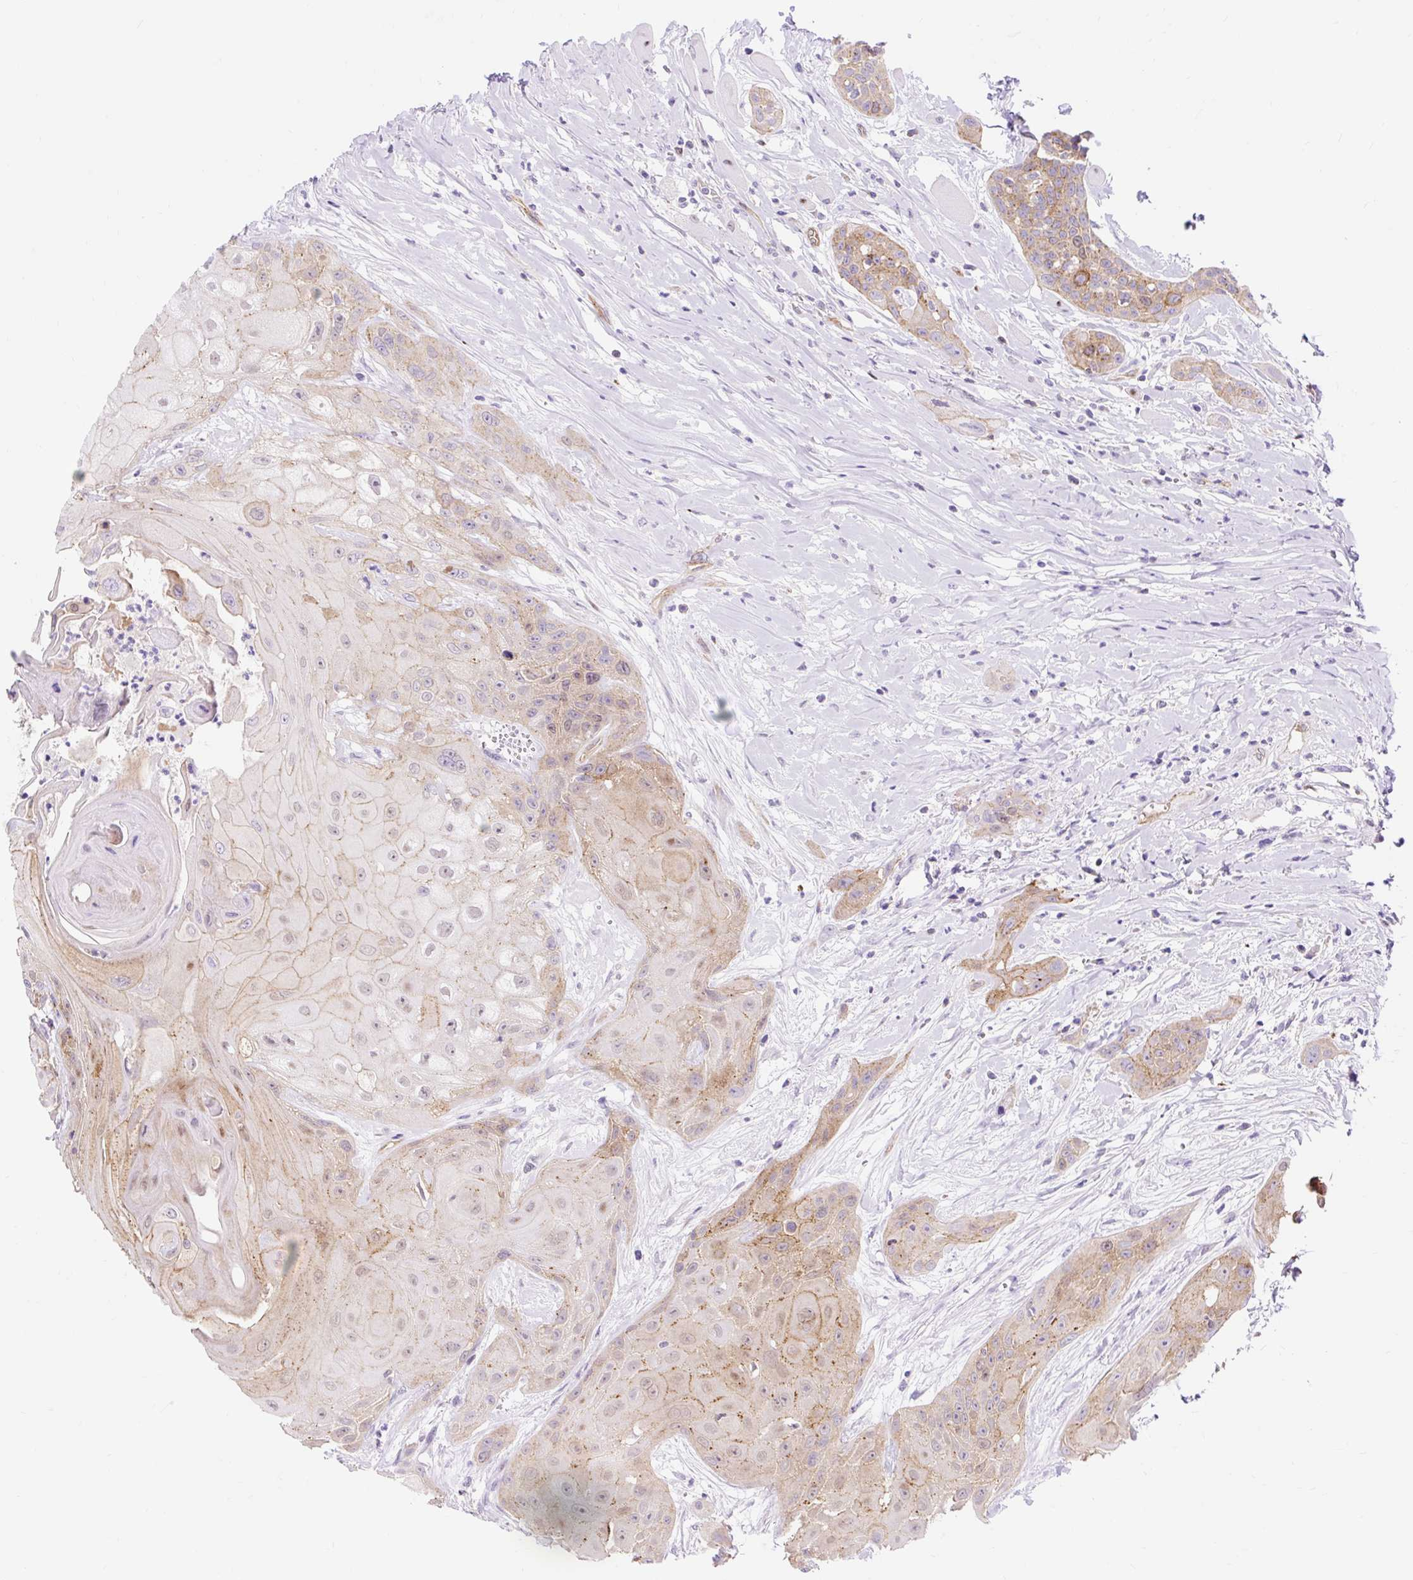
{"staining": {"intensity": "moderate", "quantity": "25%-75%", "location": "cytoplasmic/membranous"}, "tissue": "head and neck cancer", "cell_type": "Tumor cells", "image_type": "cancer", "snomed": [{"axis": "morphology", "description": "Squamous cell carcinoma, NOS"}, {"axis": "topography", "description": "Head-Neck"}], "caption": "The immunohistochemical stain highlights moderate cytoplasmic/membranous staining in tumor cells of head and neck cancer tissue.", "gene": "HIP1R", "patient": {"sex": "female", "age": 73}}